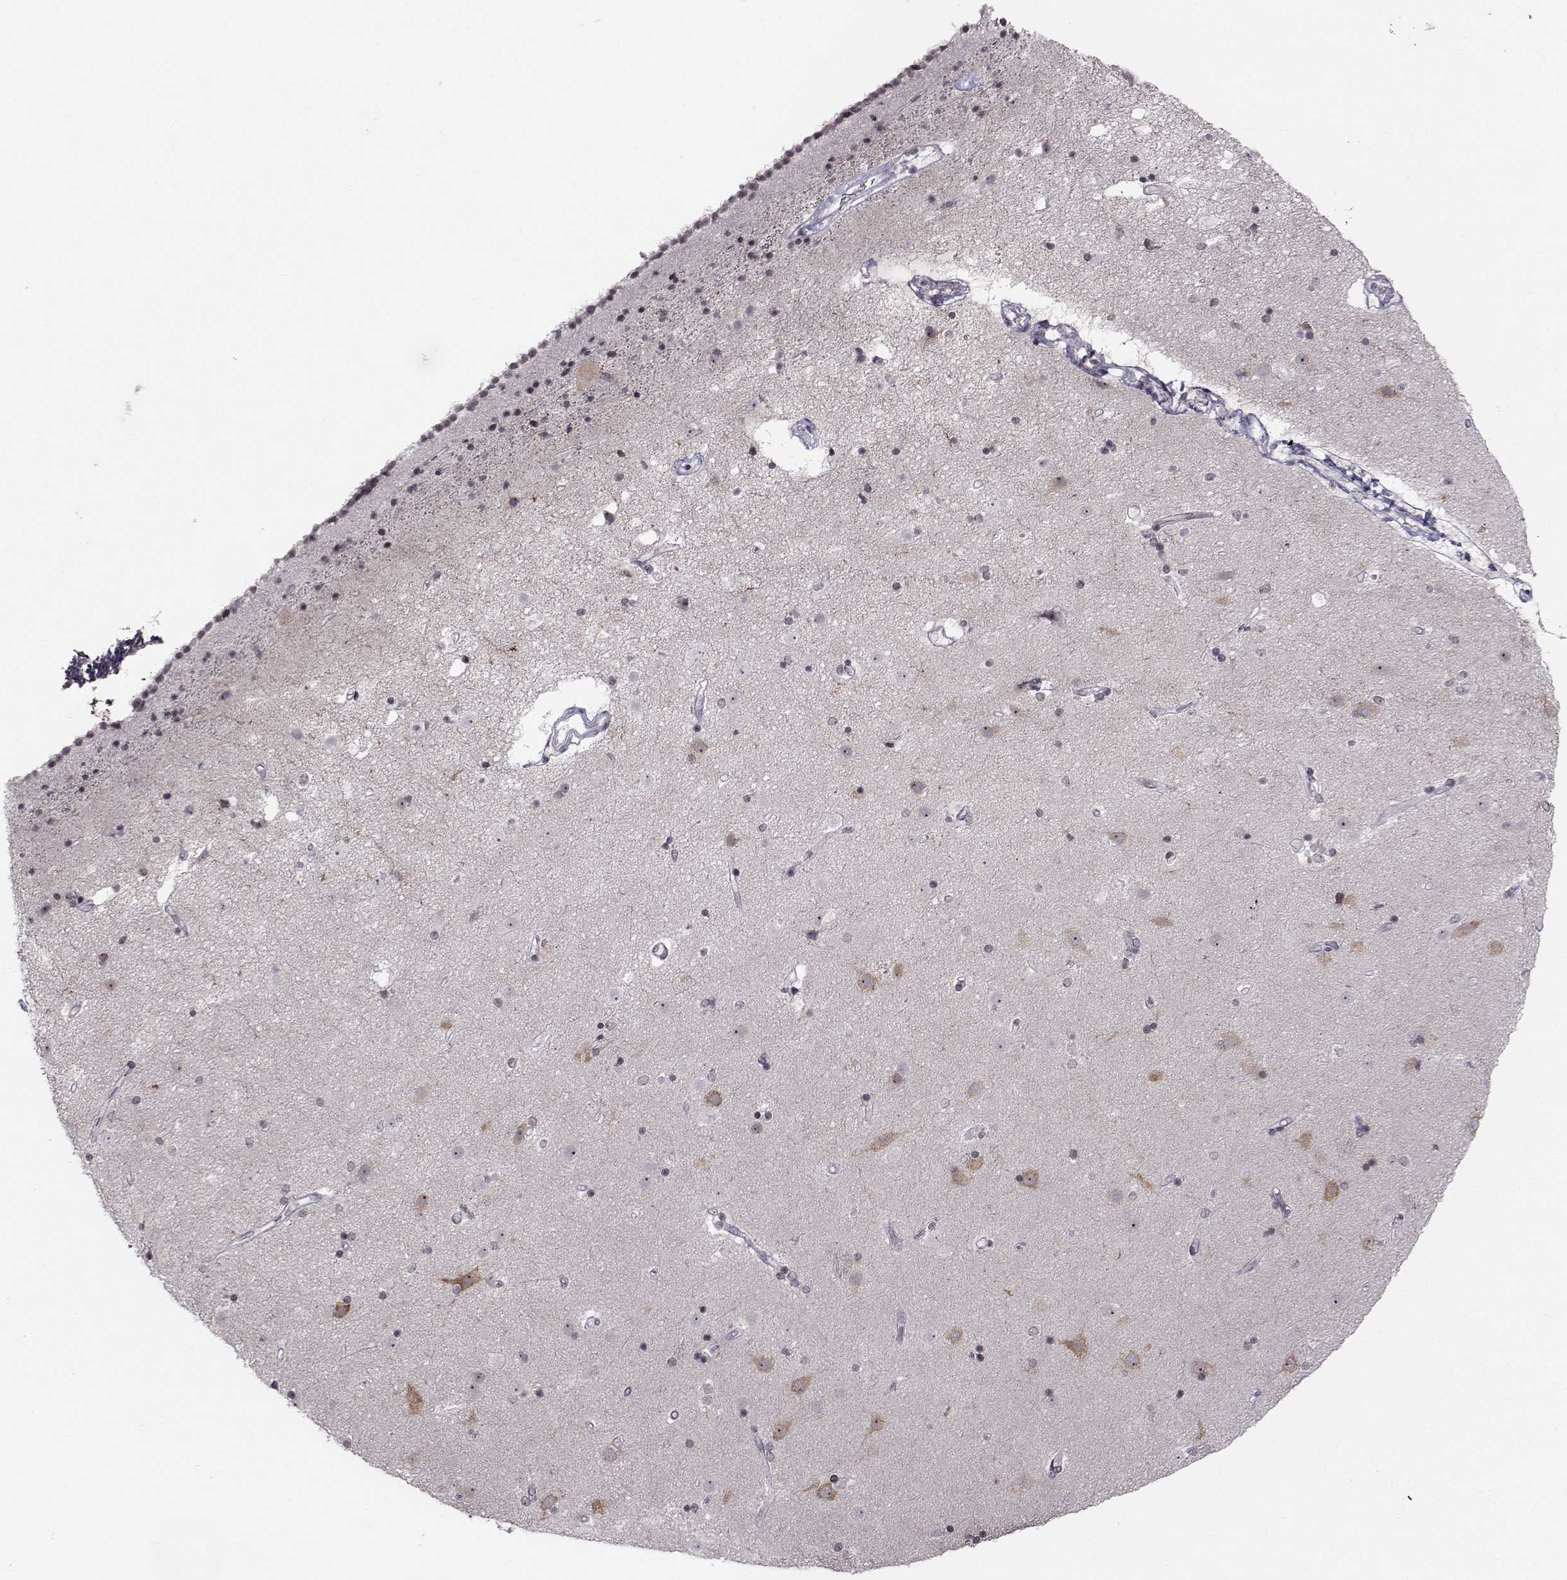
{"staining": {"intensity": "negative", "quantity": "none", "location": "none"}, "tissue": "caudate", "cell_type": "Glial cells", "image_type": "normal", "snomed": [{"axis": "morphology", "description": "Normal tissue, NOS"}, {"axis": "topography", "description": "Lateral ventricle wall"}], "caption": "IHC of normal human caudate displays no expression in glial cells. The staining is performed using DAB brown chromogen with nuclei counter-stained in using hematoxylin.", "gene": "MARCHF4", "patient": {"sex": "female", "age": 71}}